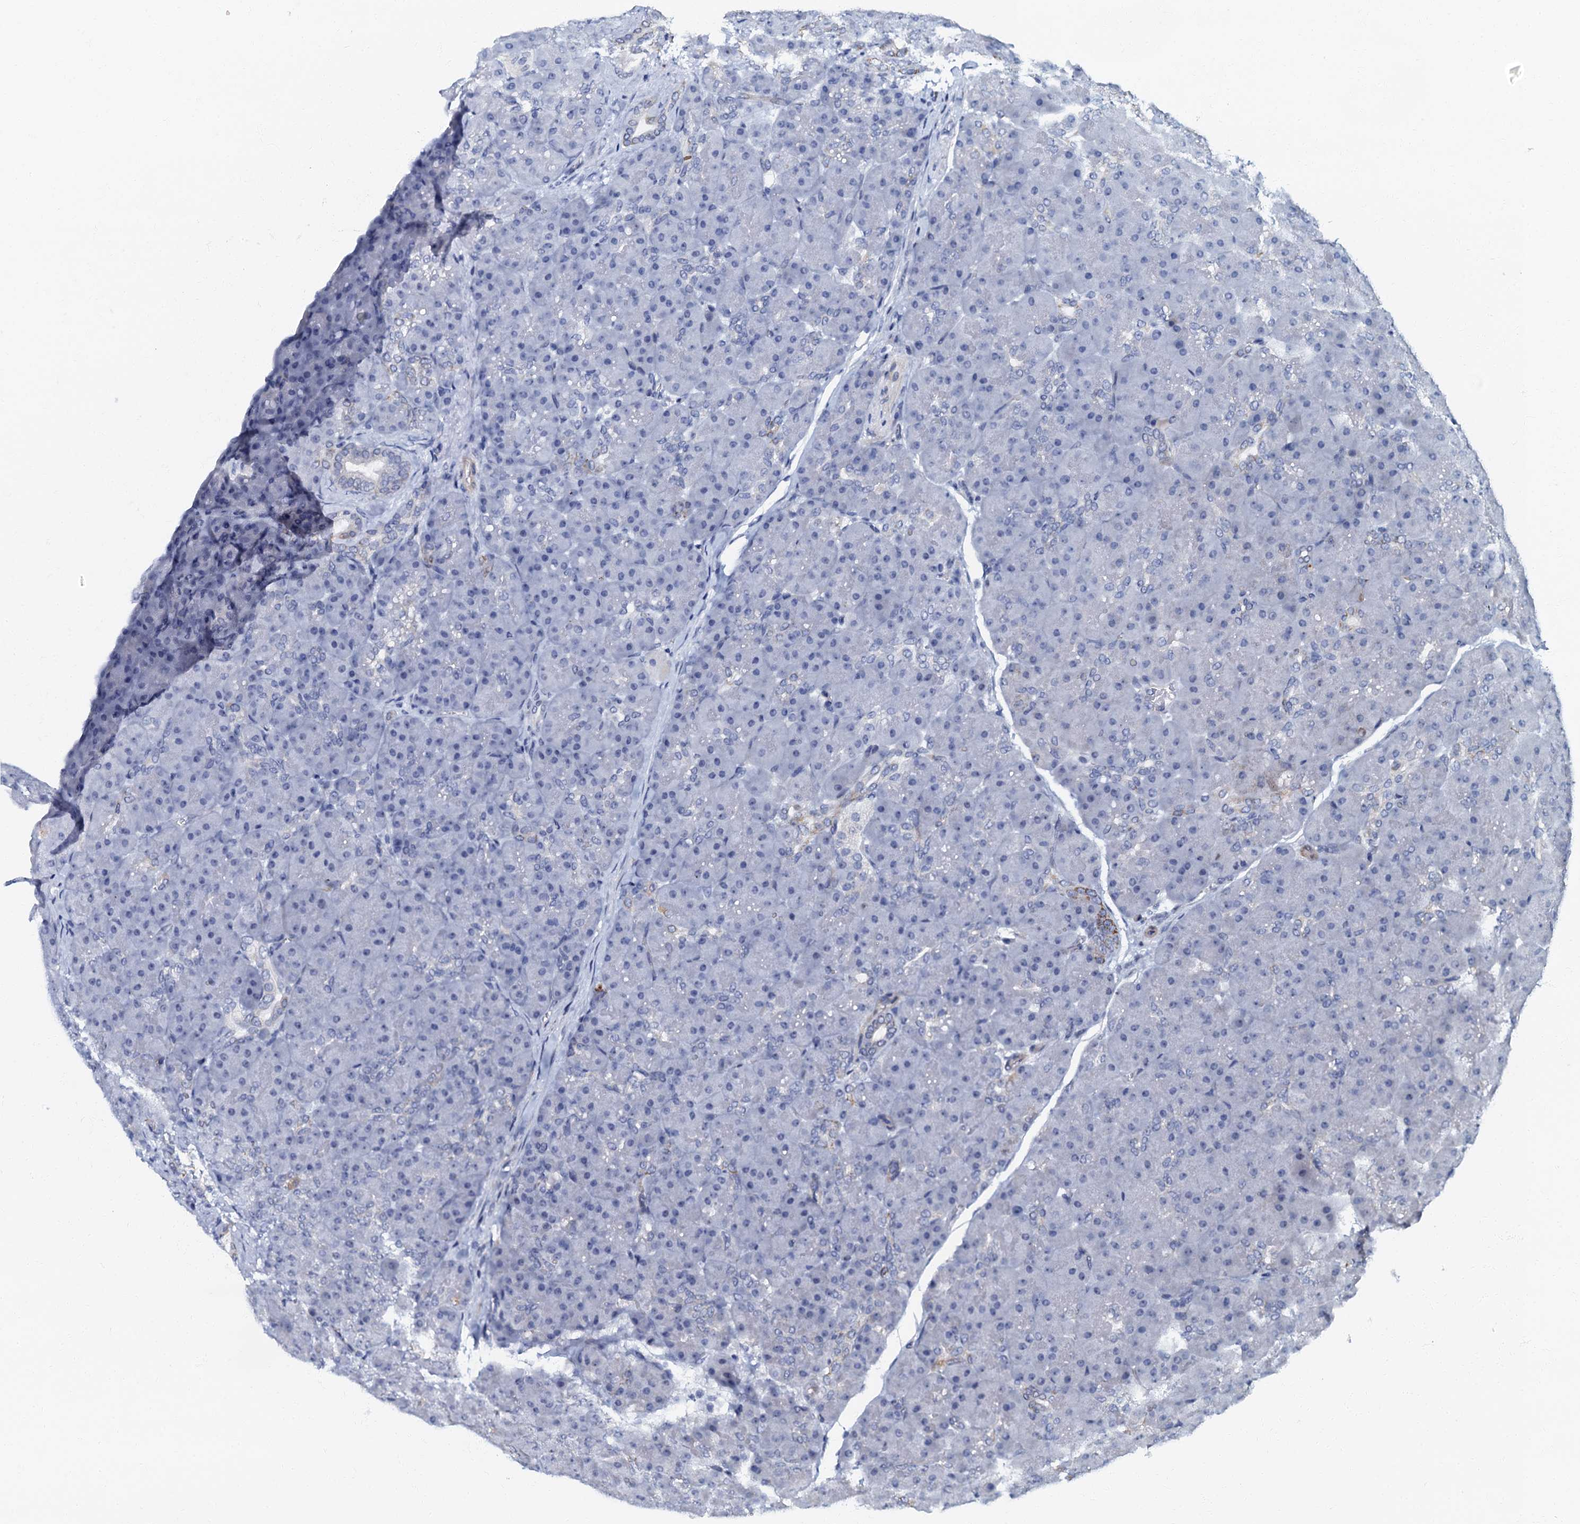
{"staining": {"intensity": "moderate", "quantity": "<25%", "location": "cytoplasmic/membranous"}, "tissue": "pancreas", "cell_type": "Exocrine glandular cells", "image_type": "normal", "snomed": [{"axis": "morphology", "description": "Normal tissue, NOS"}, {"axis": "topography", "description": "Pancreas"}], "caption": "A brown stain shows moderate cytoplasmic/membranous expression of a protein in exocrine glandular cells of unremarkable pancreas. (brown staining indicates protein expression, while blue staining denotes nuclei).", "gene": "OLAH", "patient": {"sex": "male", "age": 66}}